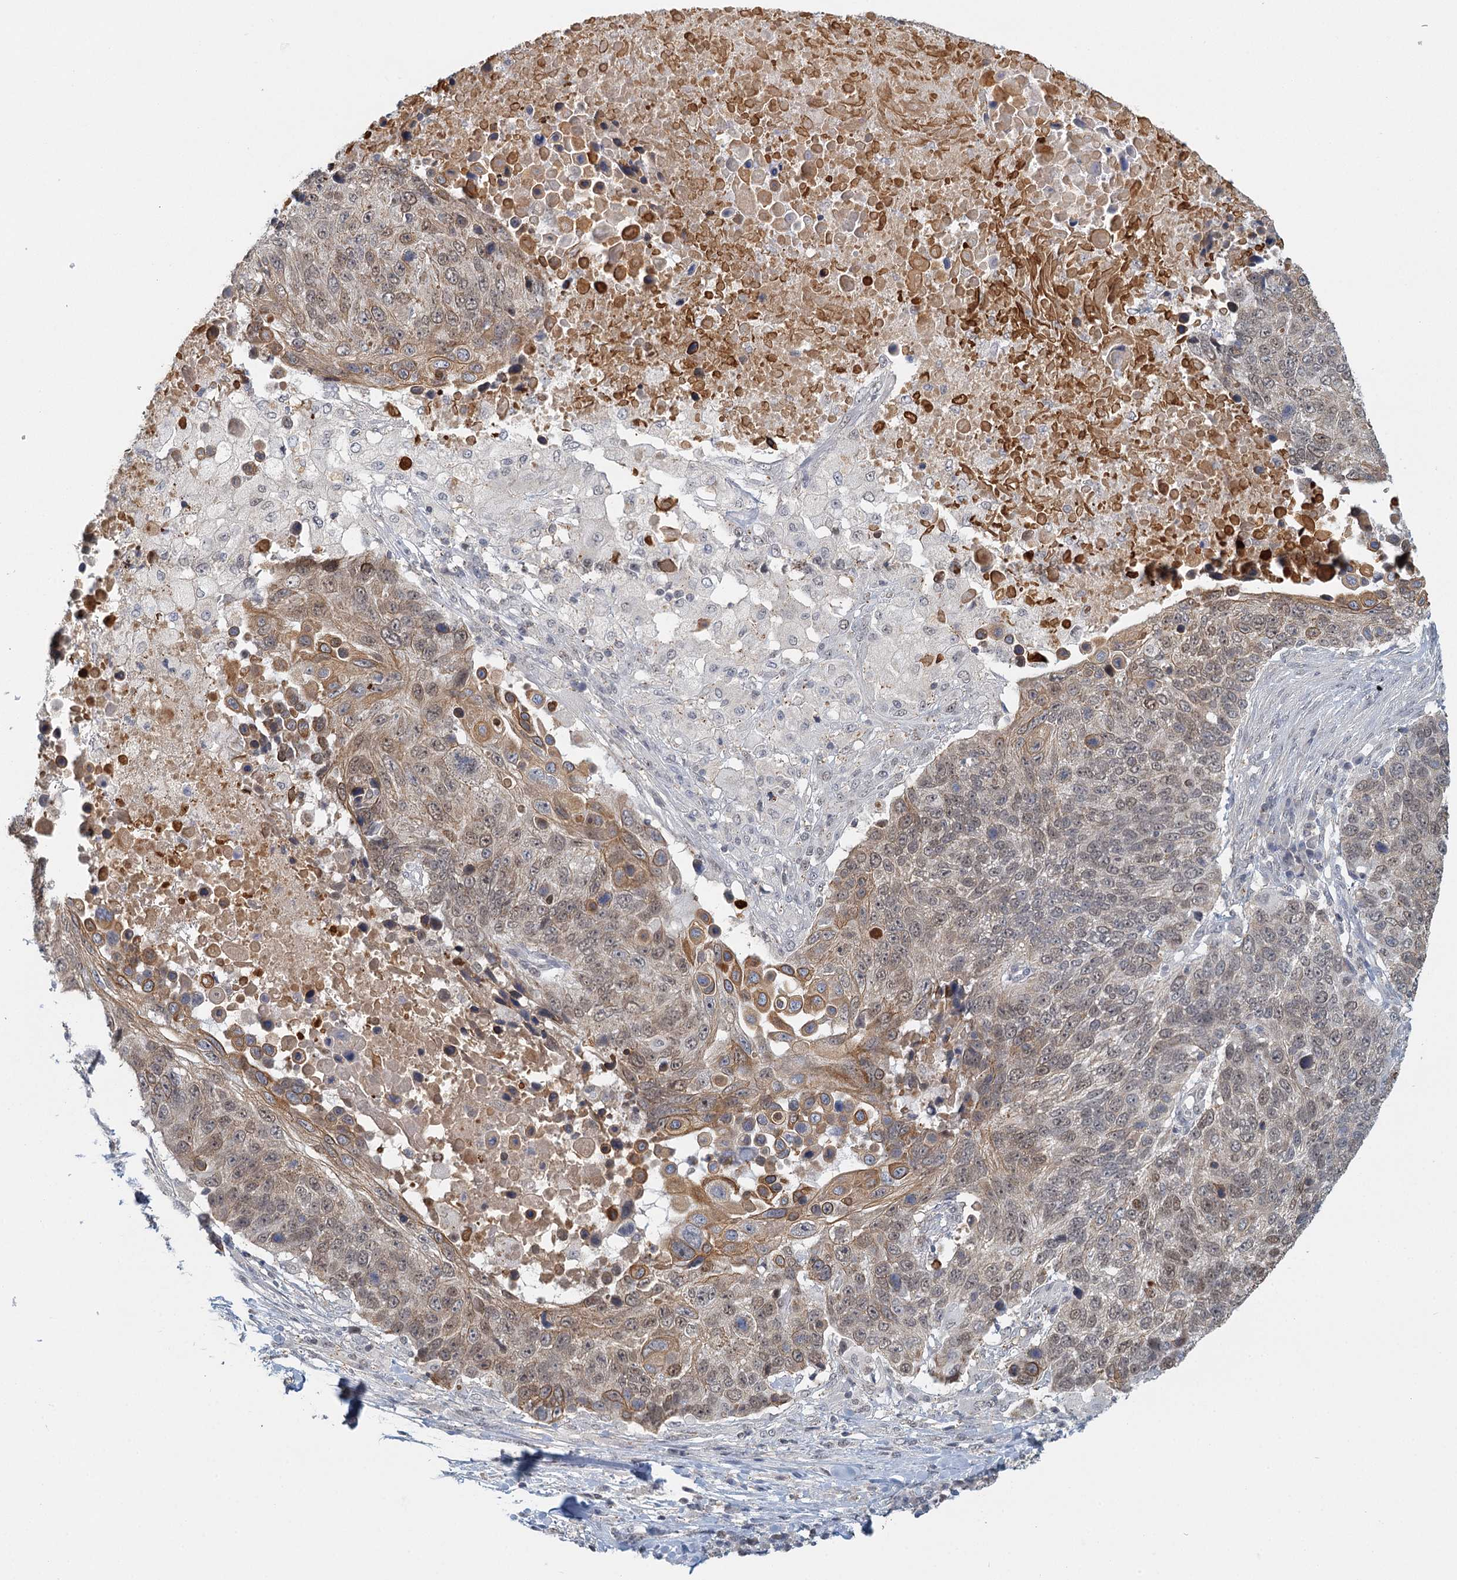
{"staining": {"intensity": "moderate", "quantity": "25%-75%", "location": "cytoplasmic/membranous,nuclear"}, "tissue": "lung cancer", "cell_type": "Tumor cells", "image_type": "cancer", "snomed": [{"axis": "morphology", "description": "Normal tissue, NOS"}, {"axis": "morphology", "description": "Squamous cell carcinoma, NOS"}, {"axis": "topography", "description": "Lymph node"}, {"axis": "topography", "description": "Lung"}], "caption": "Lung cancer (squamous cell carcinoma) tissue shows moderate cytoplasmic/membranous and nuclear positivity in about 25%-75% of tumor cells, visualized by immunohistochemistry.", "gene": "GPATCH11", "patient": {"sex": "male", "age": 66}}